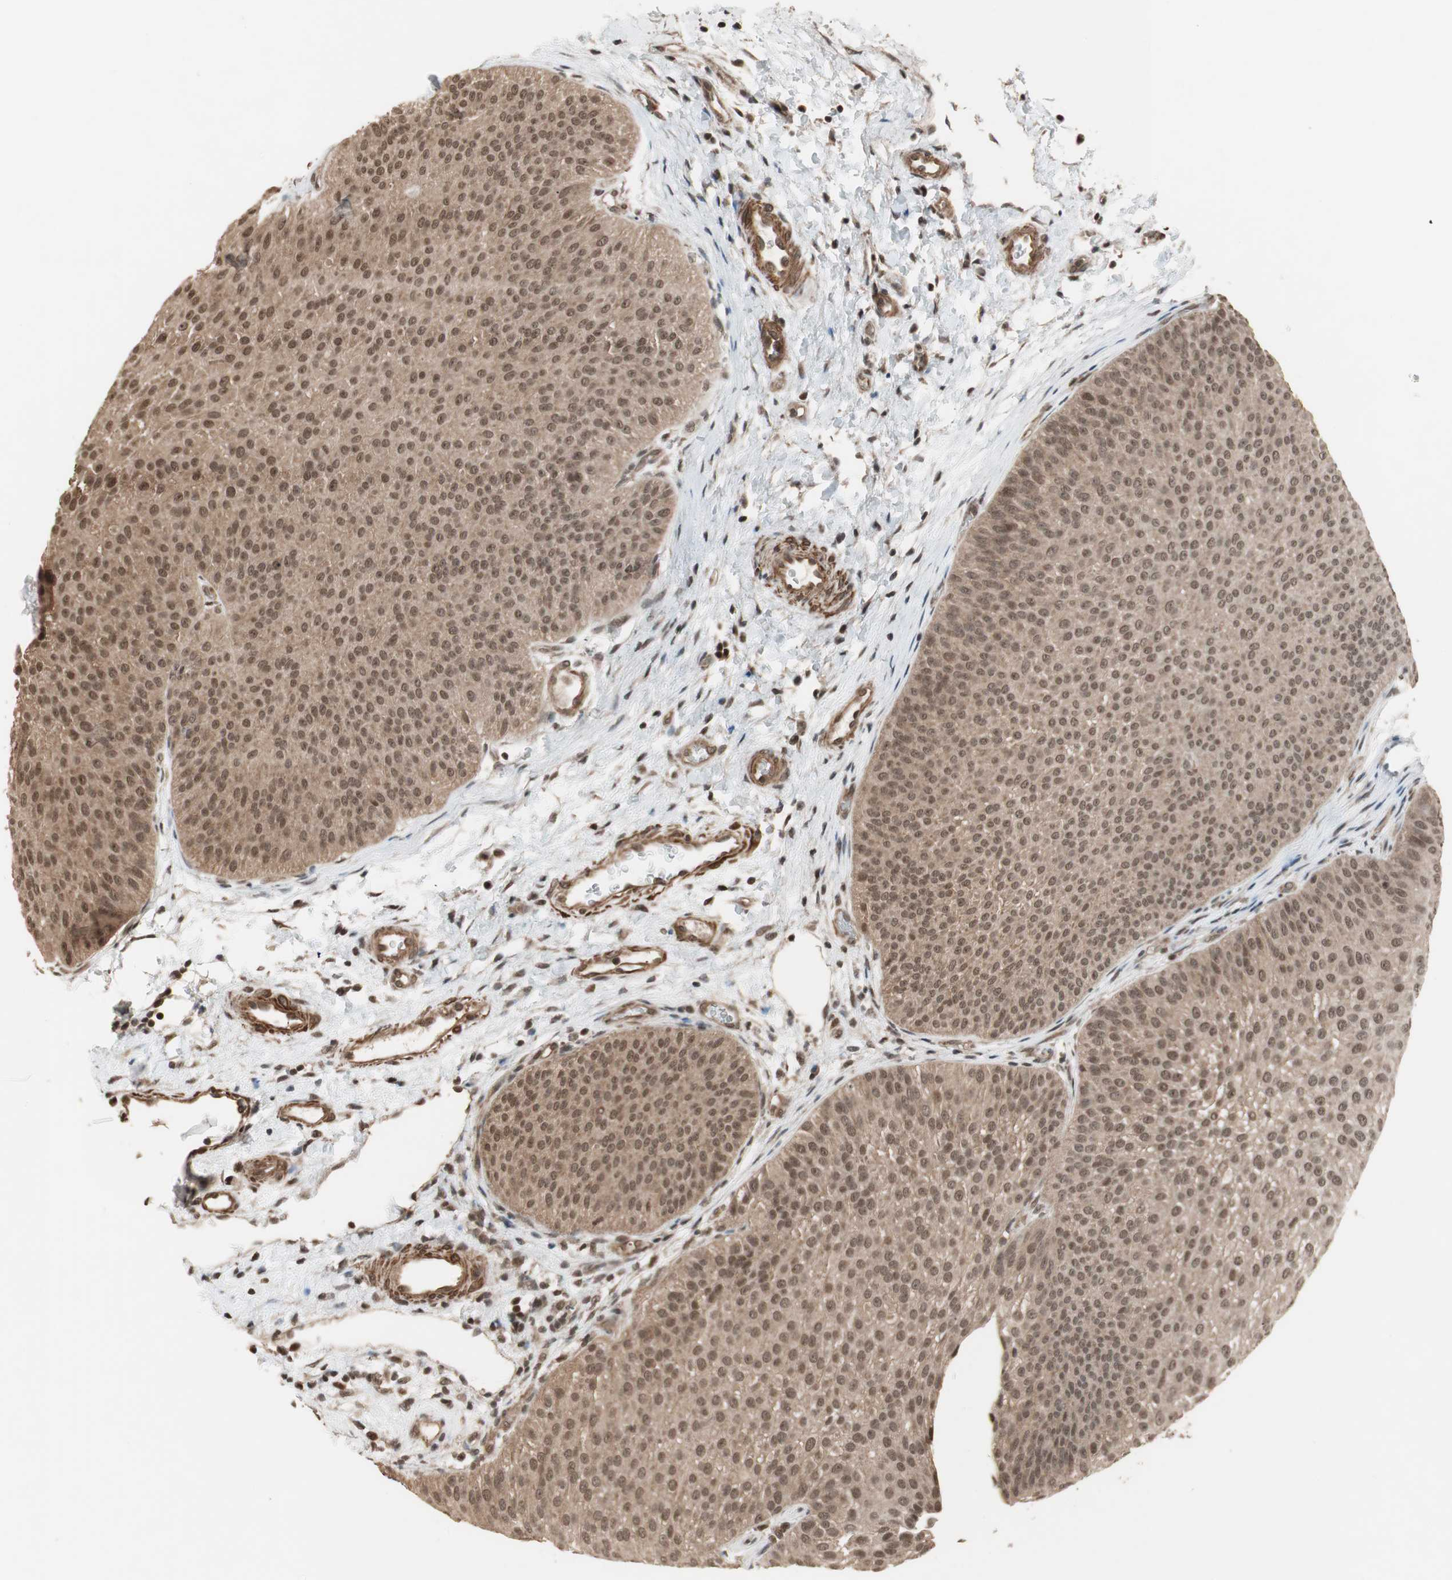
{"staining": {"intensity": "weak", "quantity": ">75%", "location": "cytoplasmic/membranous,nuclear"}, "tissue": "urothelial cancer", "cell_type": "Tumor cells", "image_type": "cancer", "snomed": [{"axis": "morphology", "description": "Urothelial carcinoma, Low grade"}, {"axis": "topography", "description": "Urinary bladder"}], "caption": "DAB (3,3'-diaminobenzidine) immunohistochemical staining of low-grade urothelial carcinoma exhibits weak cytoplasmic/membranous and nuclear protein staining in approximately >75% of tumor cells. The staining was performed using DAB, with brown indicating positive protein expression. Nuclei are stained blue with hematoxylin.", "gene": "DRAP1", "patient": {"sex": "female", "age": 60}}